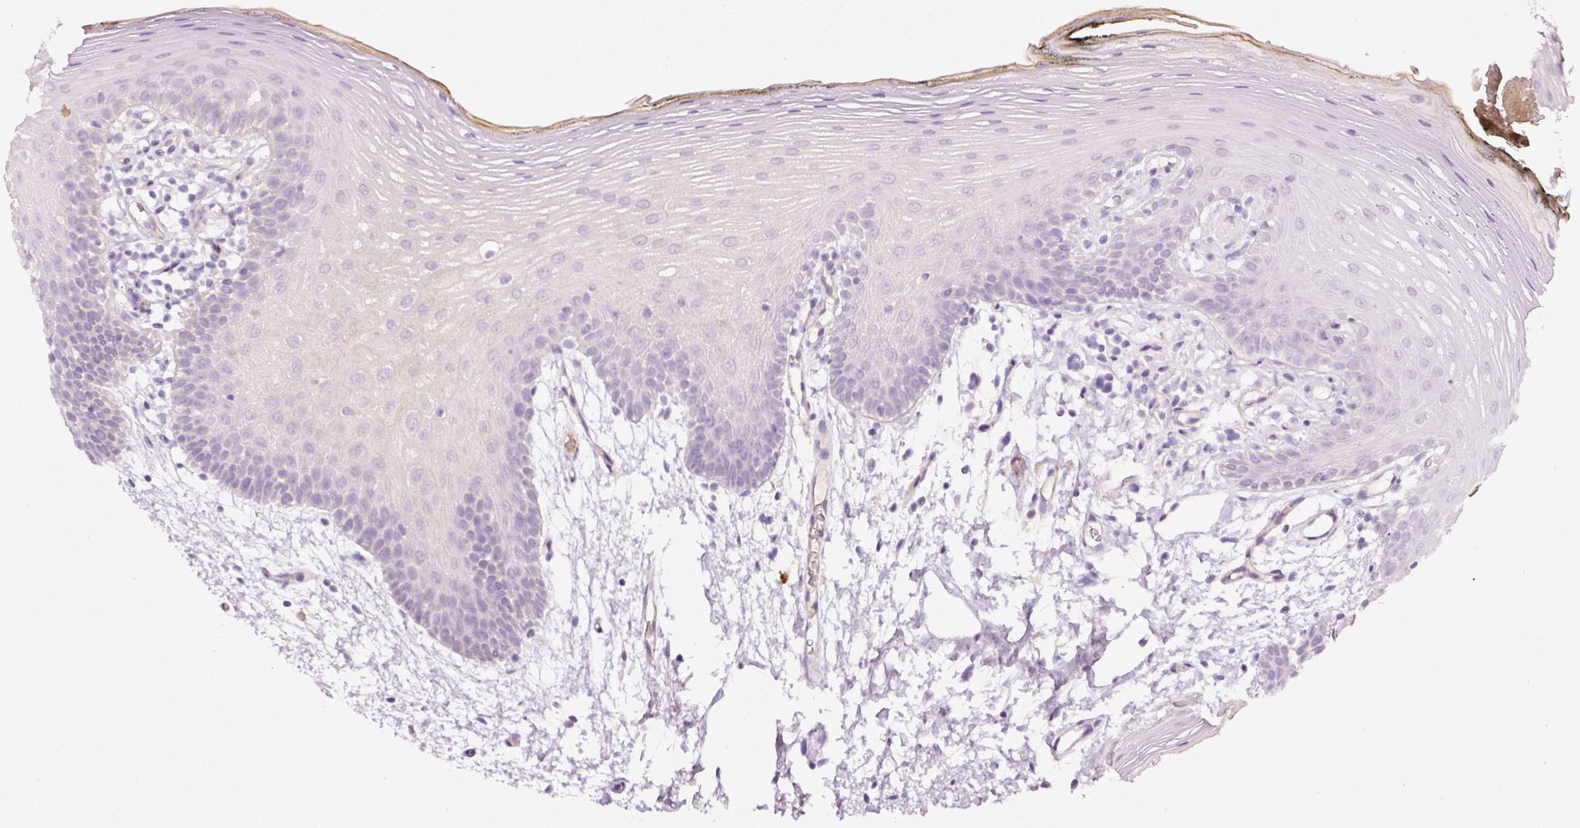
{"staining": {"intensity": "negative", "quantity": "none", "location": "none"}, "tissue": "oral mucosa", "cell_type": "Squamous epithelial cells", "image_type": "normal", "snomed": [{"axis": "morphology", "description": "Normal tissue, NOS"}, {"axis": "morphology", "description": "Squamous cell carcinoma, NOS"}, {"axis": "topography", "description": "Oral tissue"}, {"axis": "topography", "description": "Head-Neck"}], "caption": "IHC image of normal human oral mucosa stained for a protein (brown), which exhibits no expression in squamous epithelial cells. (Brightfield microscopy of DAB (3,3'-diaminobenzidine) IHC at high magnification).", "gene": "ABCB4", "patient": {"sex": "female", "age": 81}}